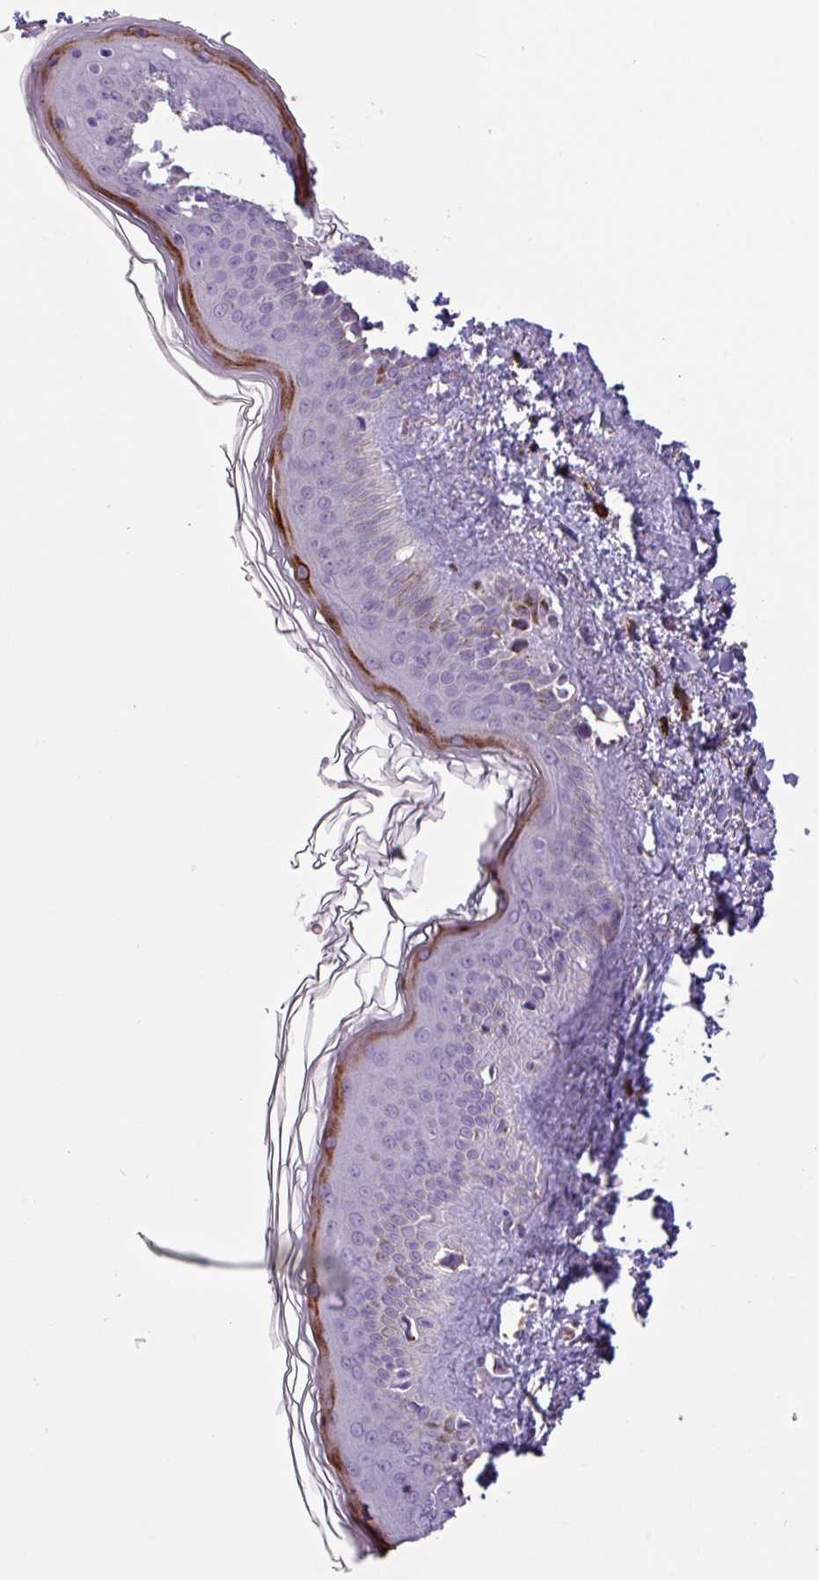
{"staining": {"intensity": "negative", "quantity": "none", "location": "none"}, "tissue": "skin", "cell_type": "Fibroblasts", "image_type": "normal", "snomed": [{"axis": "morphology", "description": "Normal tissue, NOS"}, {"axis": "topography", "description": "Skin"}], "caption": "Protein analysis of unremarkable skin exhibits no significant staining in fibroblasts.", "gene": "CD8A", "patient": {"sex": "female", "age": 58}}